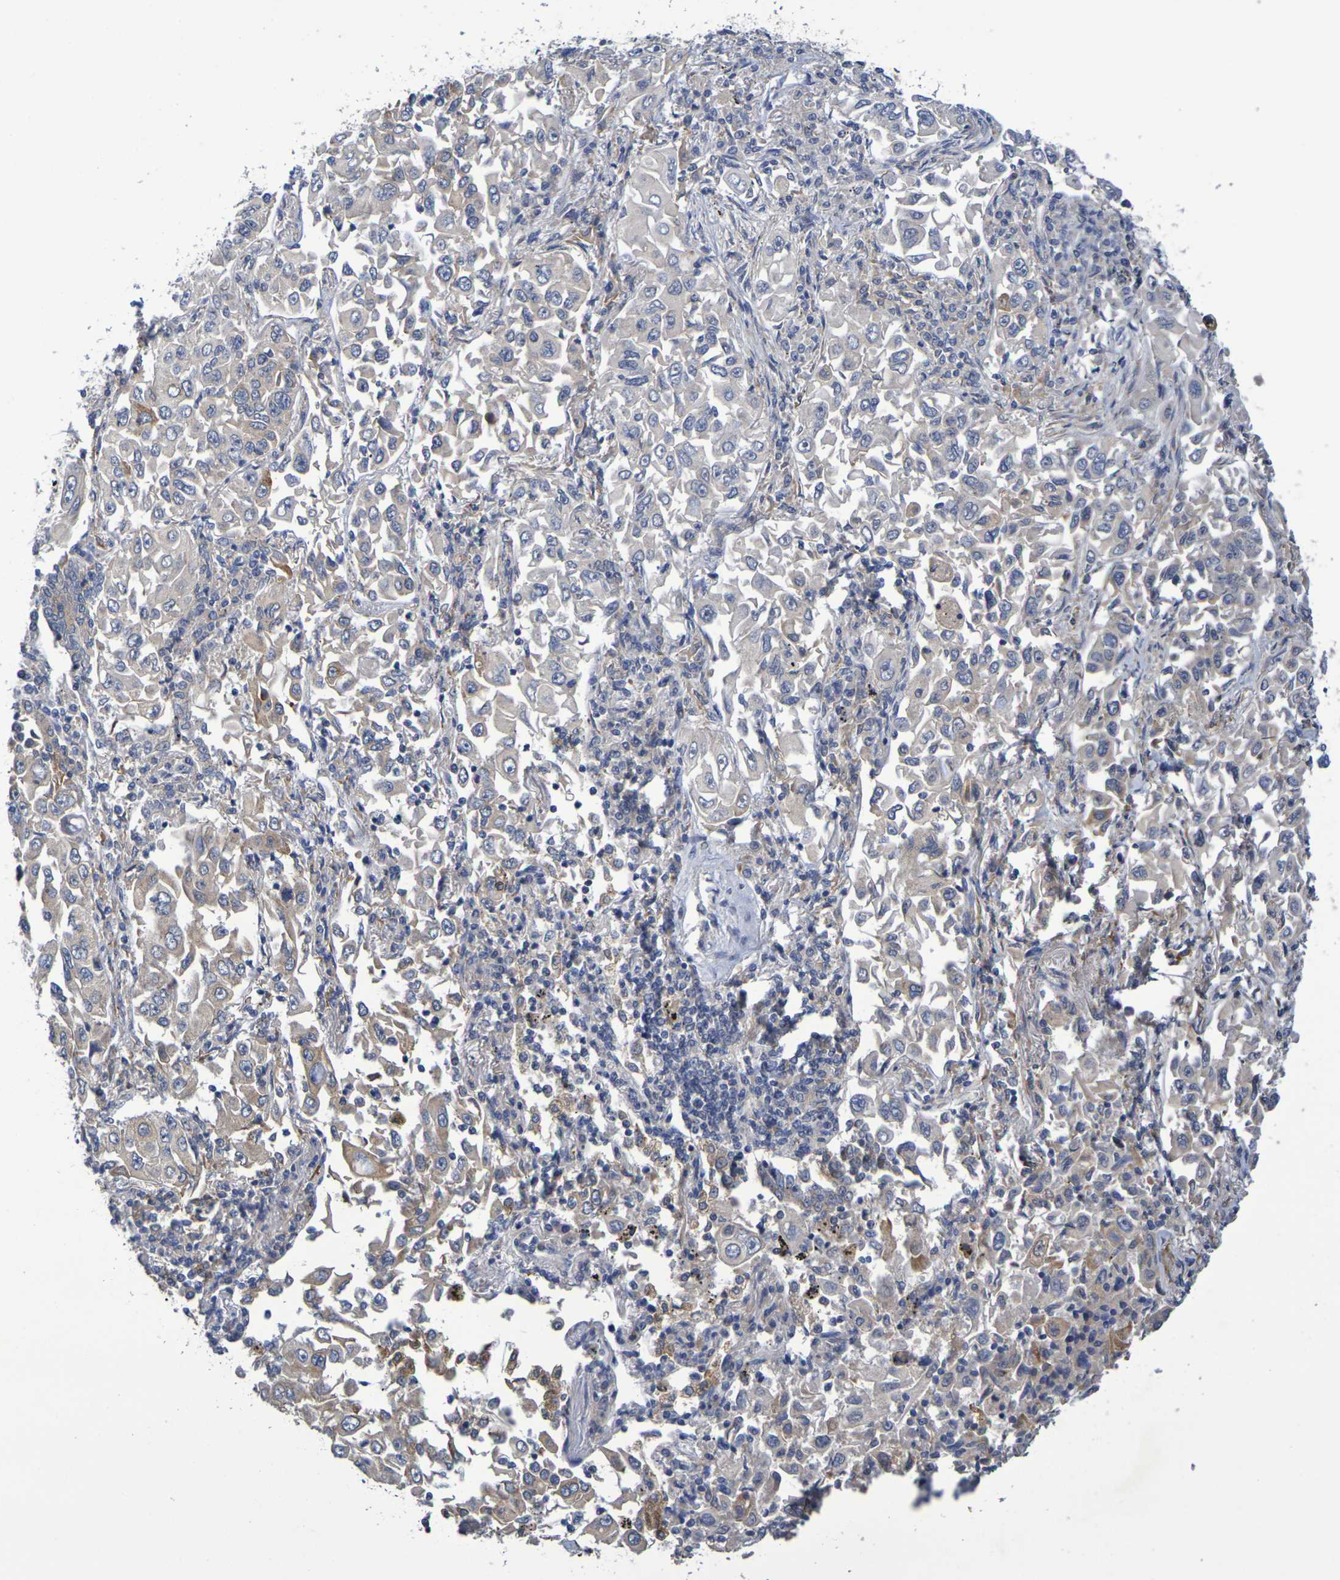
{"staining": {"intensity": "weak", "quantity": "25%-75%", "location": "cytoplasmic/membranous"}, "tissue": "lung cancer", "cell_type": "Tumor cells", "image_type": "cancer", "snomed": [{"axis": "morphology", "description": "Adenocarcinoma, NOS"}, {"axis": "topography", "description": "Lung"}], "caption": "Immunohistochemical staining of lung adenocarcinoma reveals weak cytoplasmic/membranous protein positivity in about 25%-75% of tumor cells.", "gene": "SDC4", "patient": {"sex": "male", "age": 84}}